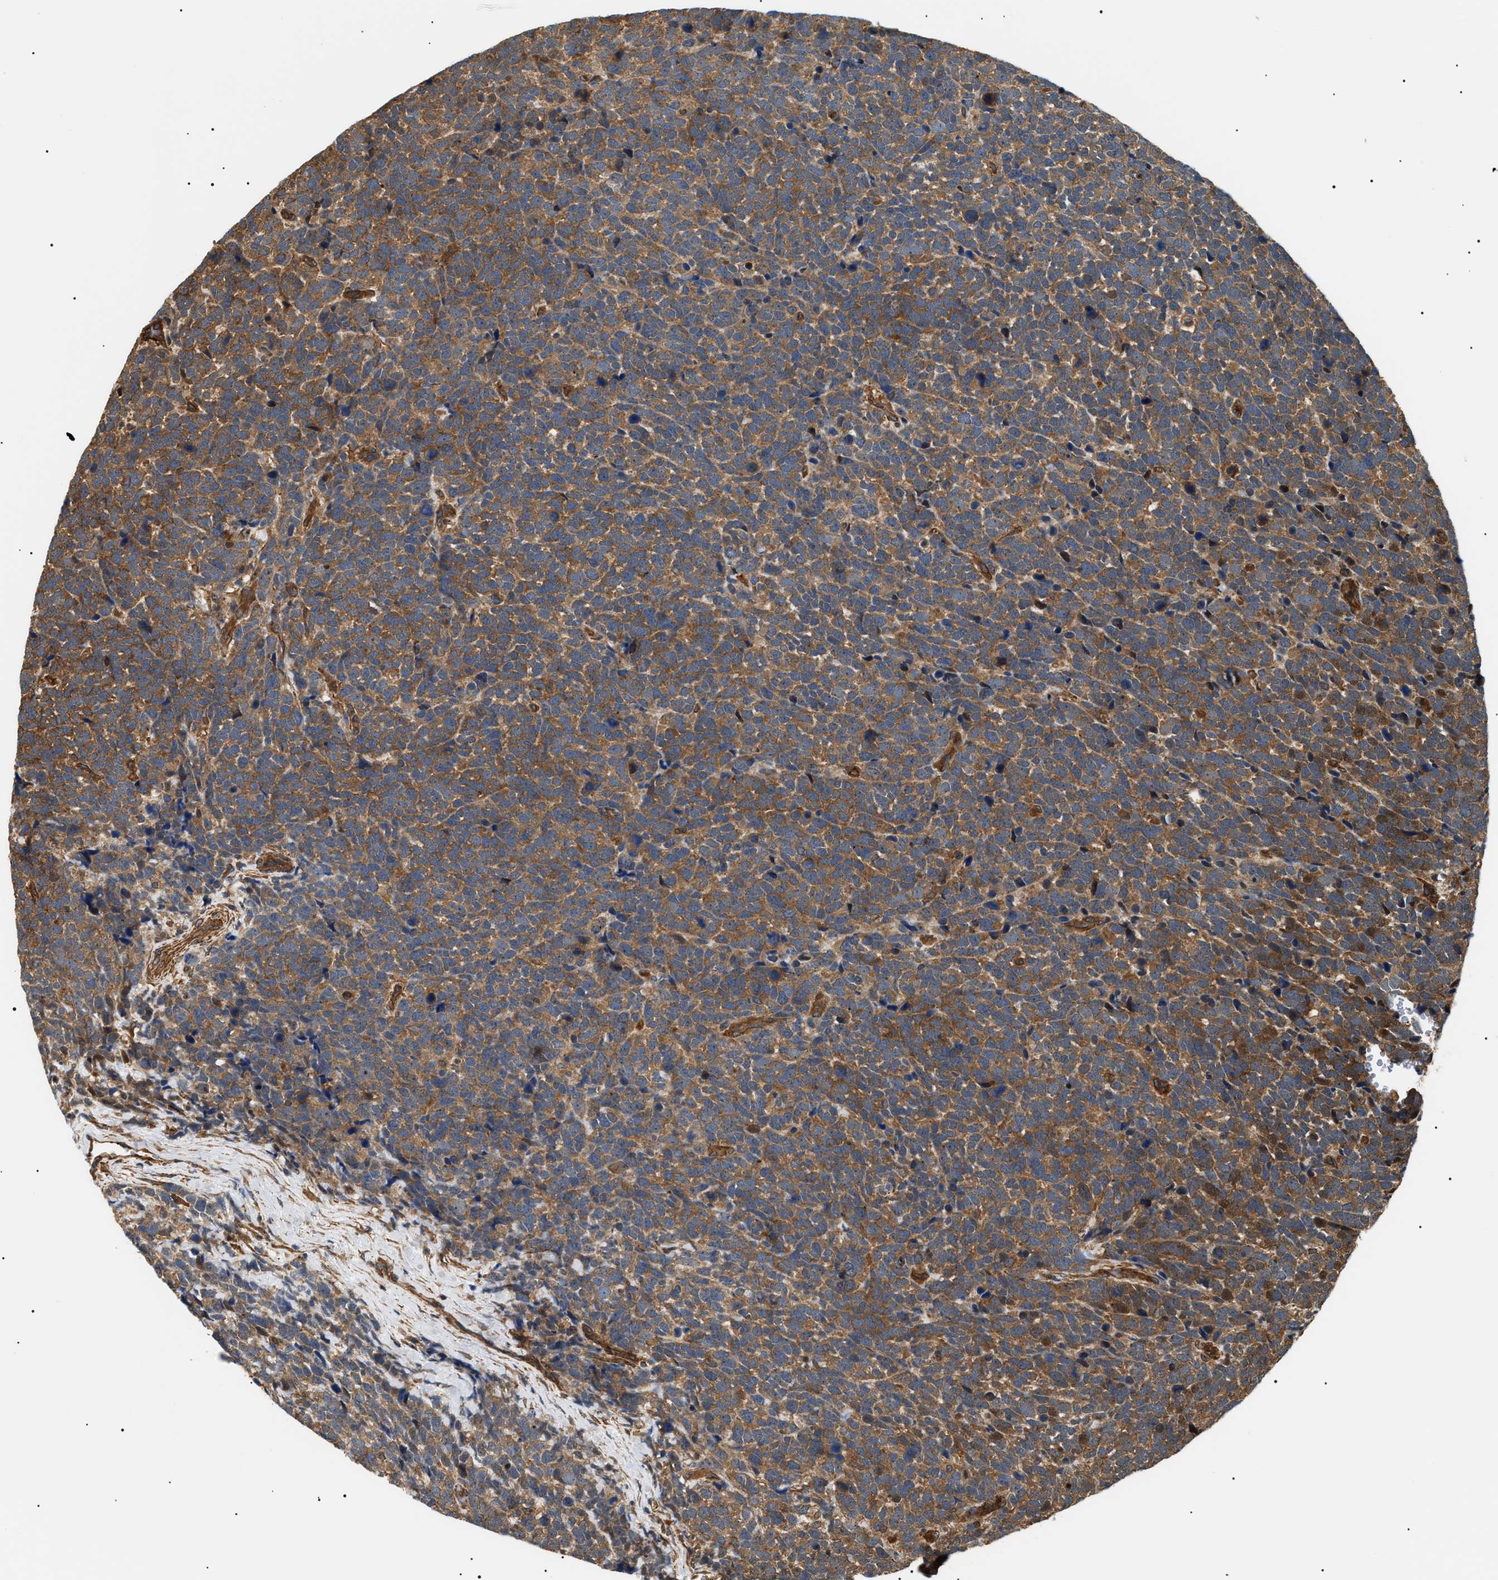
{"staining": {"intensity": "weak", "quantity": ">75%", "location": "cytoplasmic/membranous"}, "tissue": "urothelial cancer", "cell_type": "Tumor cells", "image_type": "cancer", "snomed": [{"axis": "morphology", "description": "Urothelial carcinoma, High grade"}, {"axis": "topography", "description": "Urinary bladder"}], "caption": "An image of urothelial cancer stained for a protein displays weak cytoplasmic/membranous brown staining in tumor cells.", "gene": "SH3GLB2", "patient": {"sex": "female", "age": 82}}